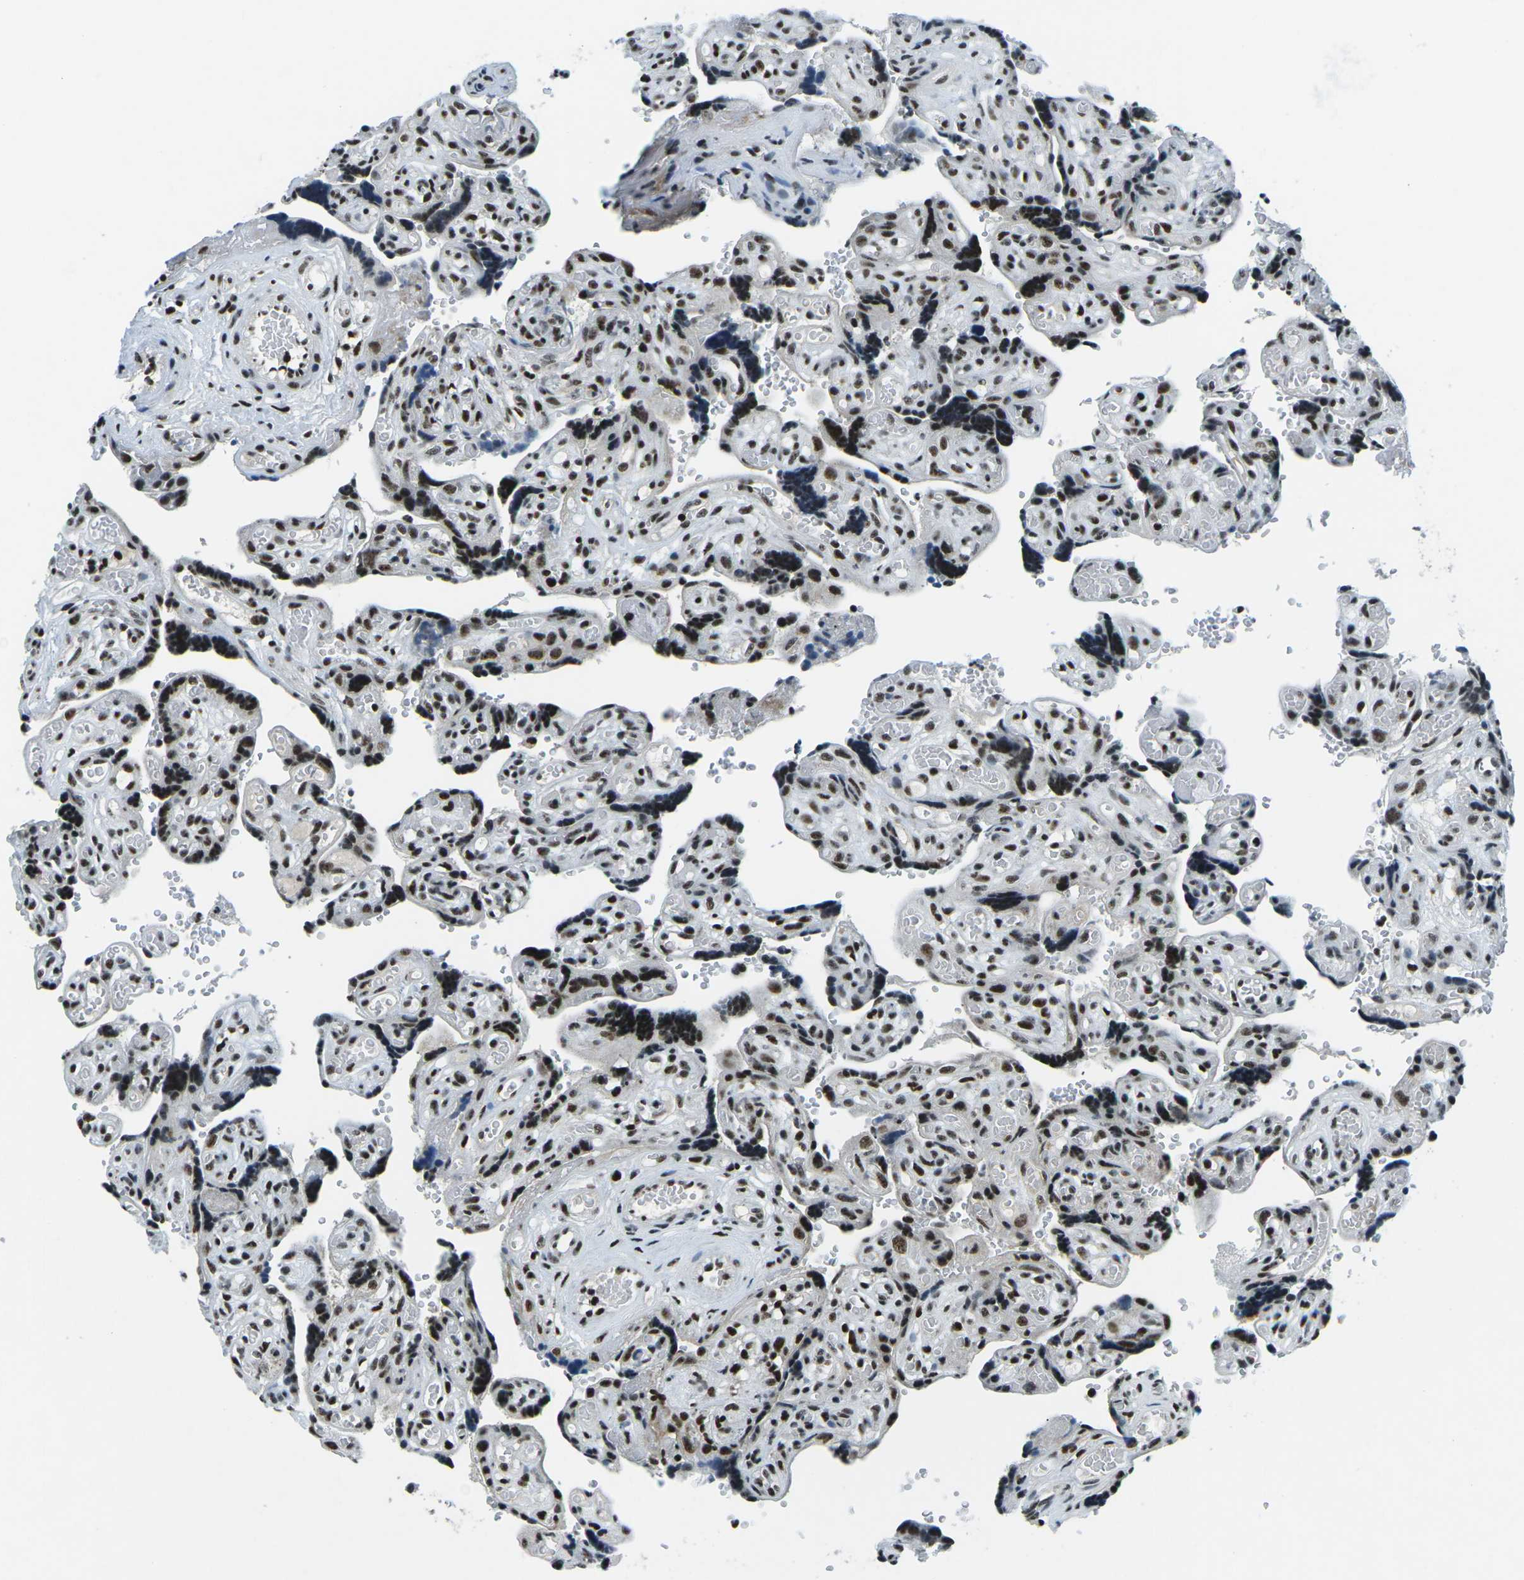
{"staining": {"intensity": "moderate", "quantity": ">75%", "location": "nuclear"}, "tissue": "placenta", "cell_type": "Decidual cells", "image_type": "normal", "snomed": [{"axis": "morphology", "description": "Normal tissue, NOS"}, {"axis": "topography", "description": "Placenta"}], "caption": "DAB immunohistochemical staining of normal human placenta displays moderate nuclear protein staining in approximately >75% of decidual cells. (Brightfield microscopy of DAB IHC at high magnification).", "gene": "RBL2", "patient": {"sex": "female", "age": 30}}